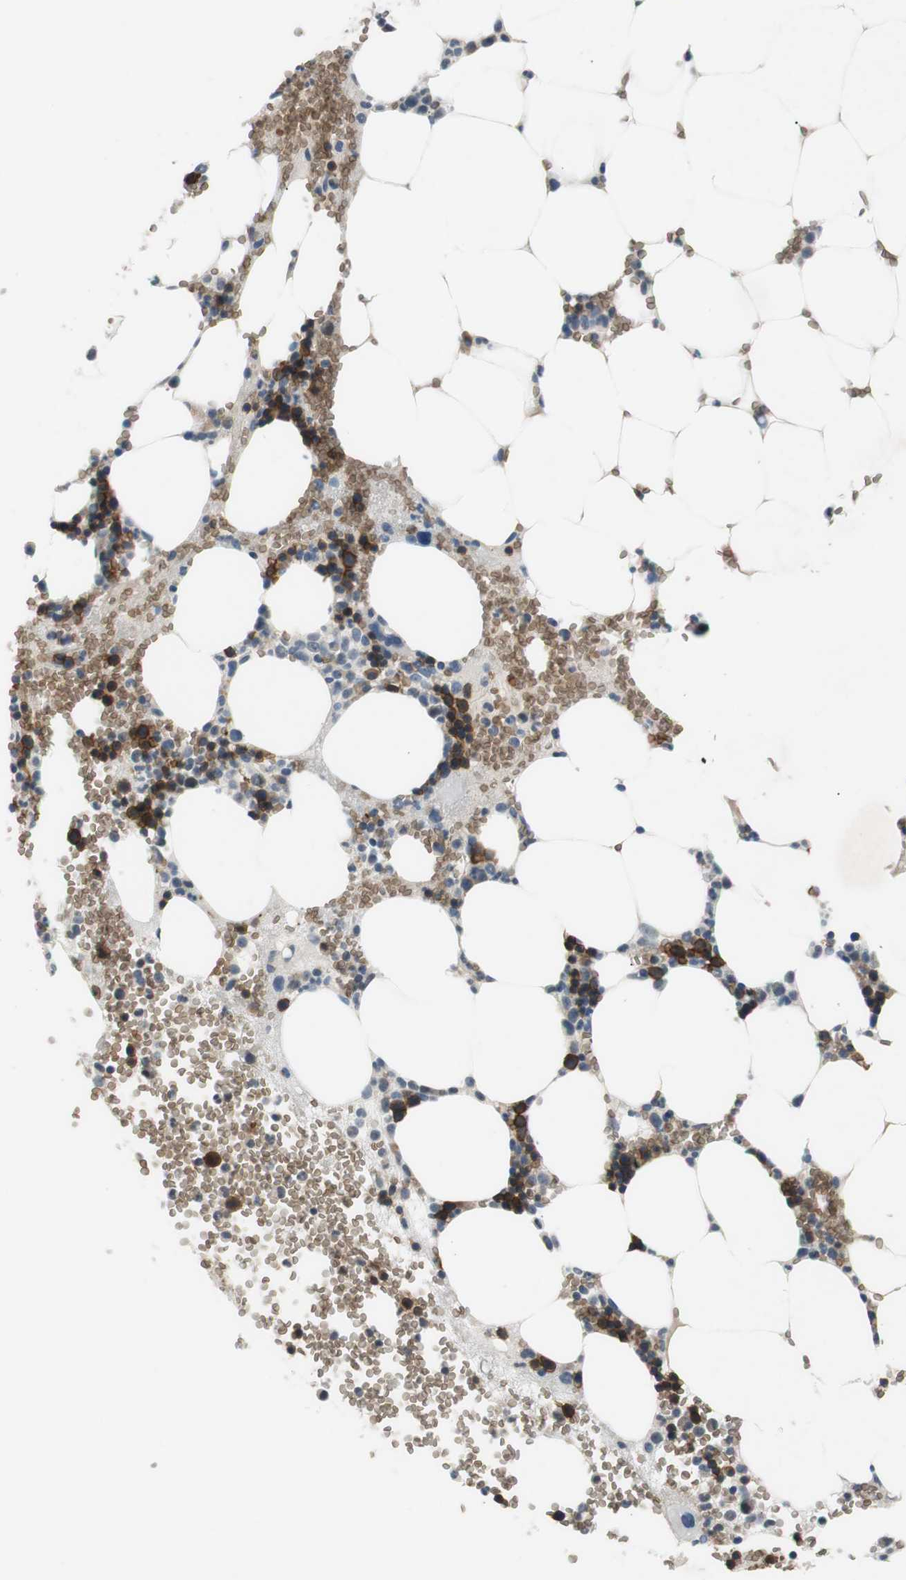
{"staining": {"intensity": "strong", "quantity": "25%-75%", "location": "cytoplasmic/membranous"}, "tissue": "bone marrow", "cell_type": "Hematopoietic cells", "image_type": "normal", "snomed": [{"axis": "morphology", "description": "Normal tissue, NOS"}, {"axis": "morphology", "description": "Inflammation, NOS"}, {"axis": "topography", "description": "Bone marrow"}], "caption": "Immunohistochemical staining of benign human bone marrow demonstrates high levels of strong cytoplasmic/membranous positivity in approximately 25%-75% of hematopoietic cells.", "gene": "ADD2", "patient": {"sex": "female", "age": 76}}